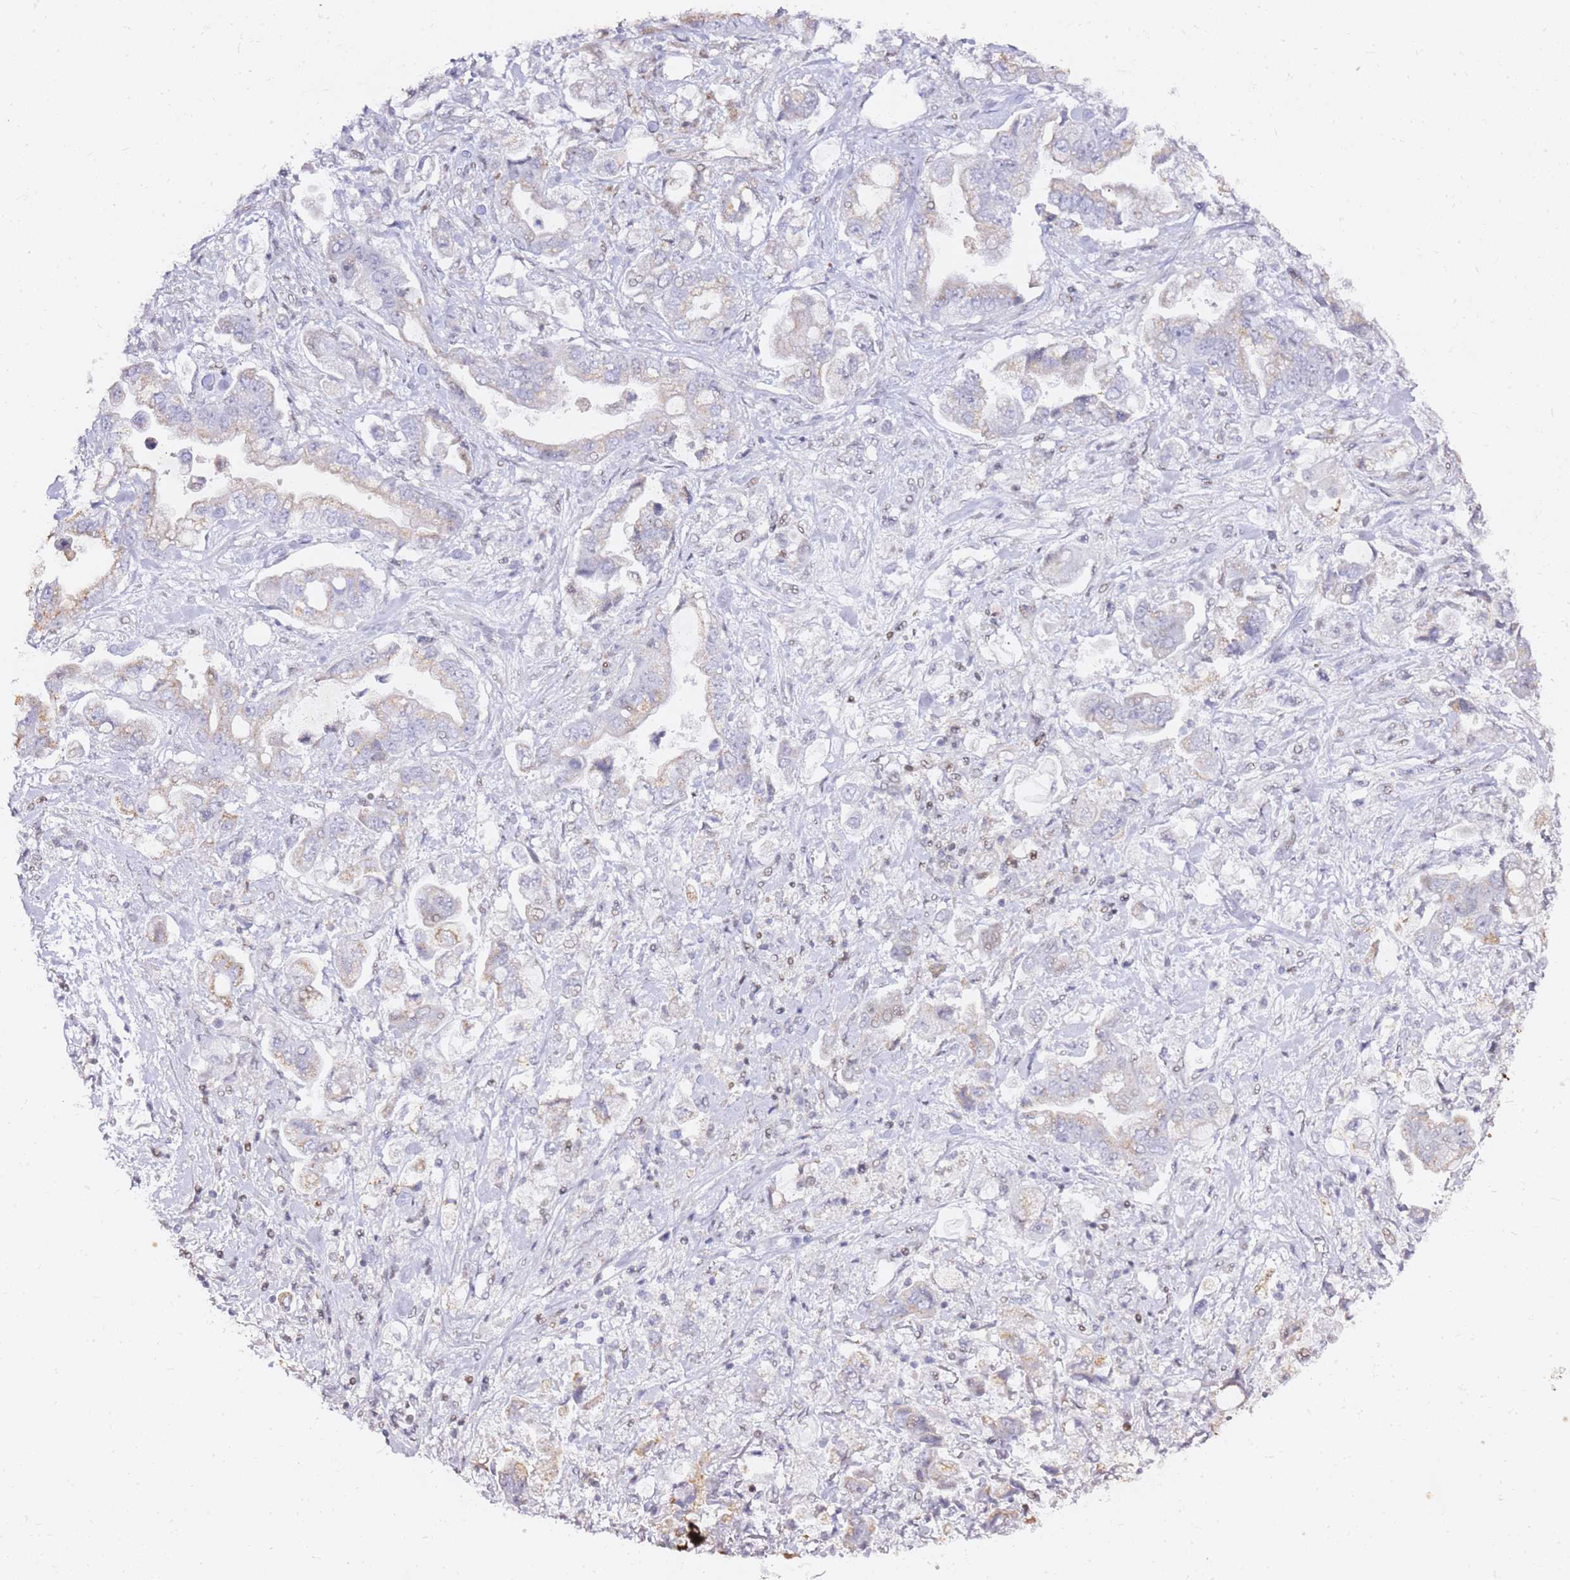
{"staining": {"intensity": "negative", "quantity": "none", "location": "none"}, "tissue": "stomach cancer", "cell_type": "Tumor cells", "image_type": "cancer", "snomed": [{"axis": "morphology", "description": "Adenocarcinoma, NOS"}, {"axis": "topography", "description": "Stomach"}], "caption": "The IHC histopathology image has no significant expression in tumor cells of stomach cancer (adenocarcinoma) tissue.", "gene": "GBP2", "patient": {"sex": "male", "age": 62}}